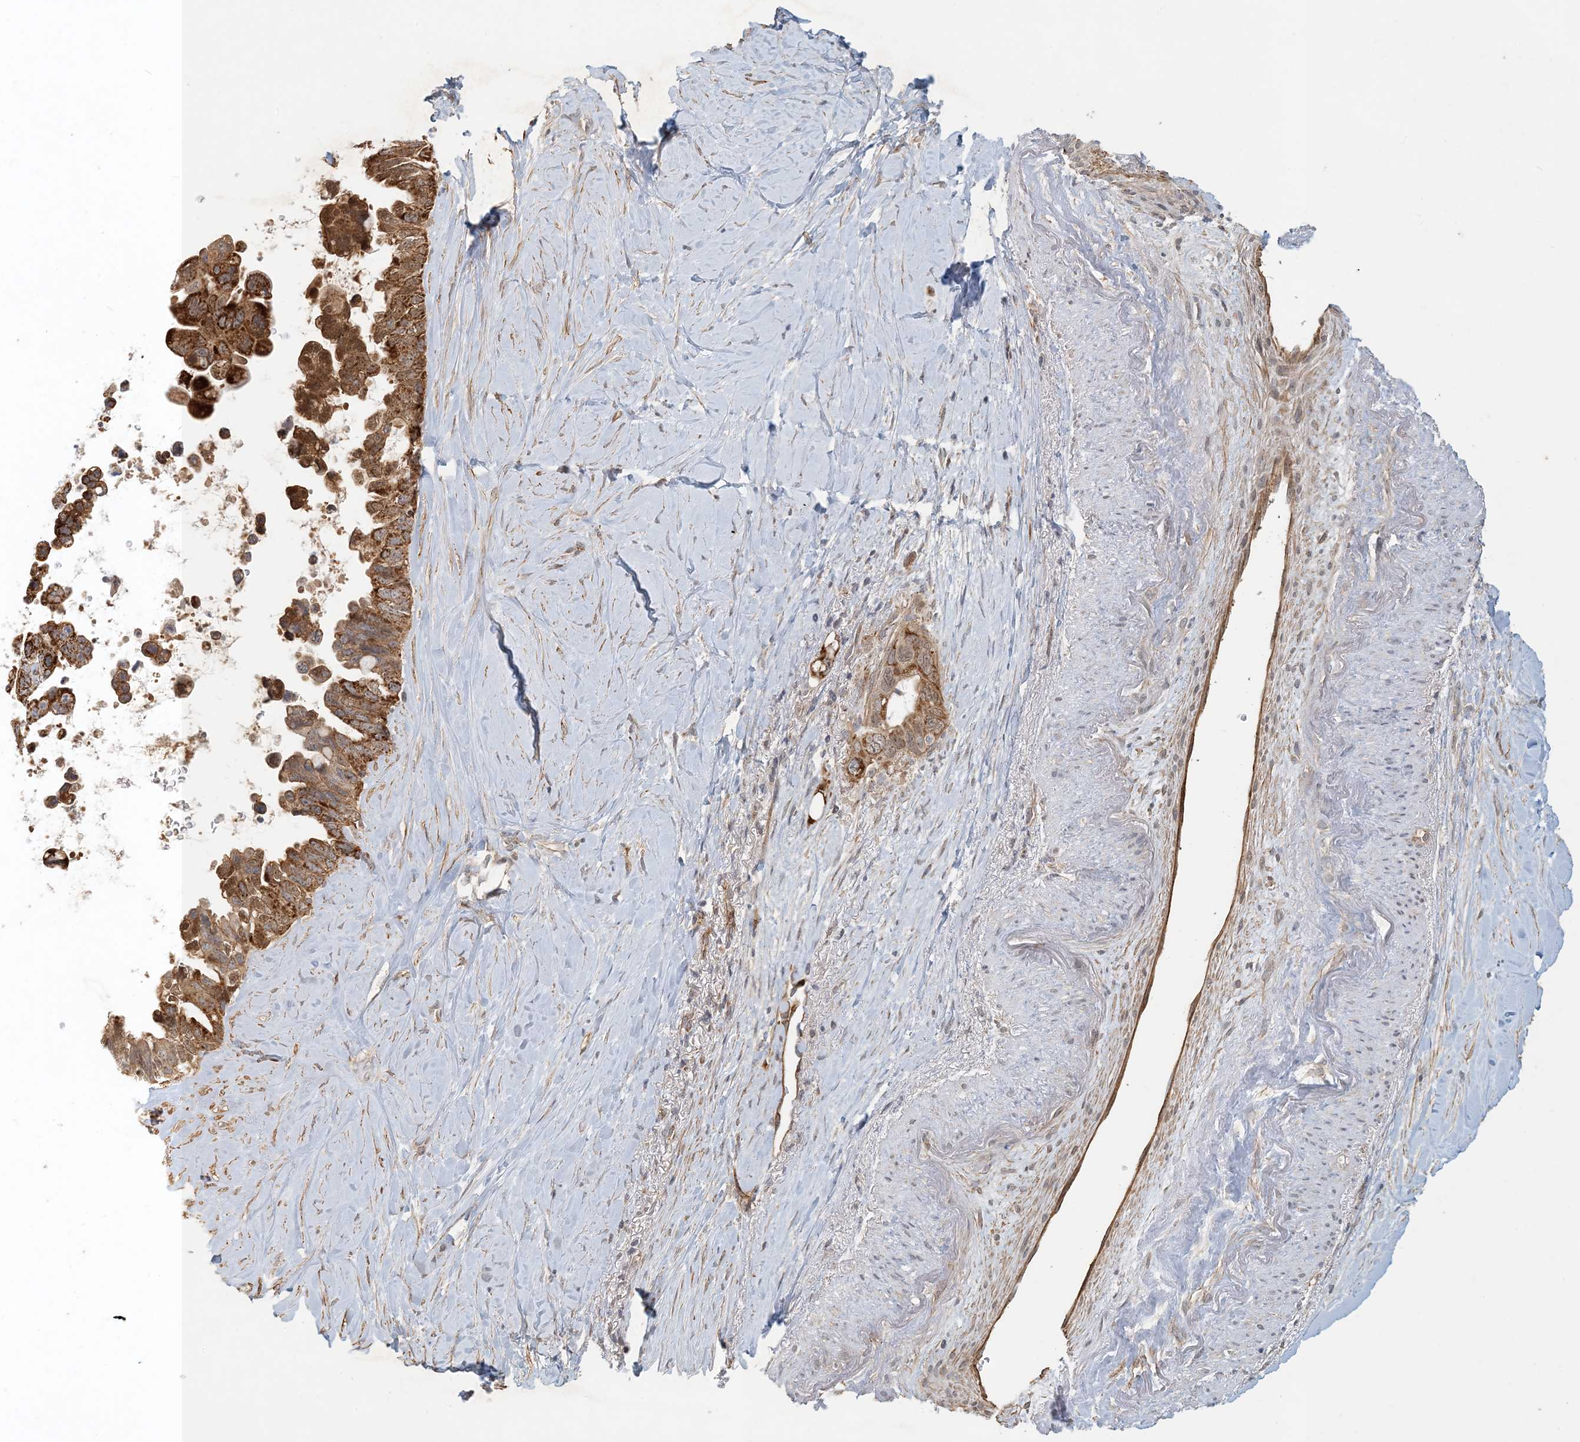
{"staining": {"intensity": "strong", "quantity": ">75%", "location": "cytoplasmic/membranous"}, "tissue": "pancreatic cancer", "cell_type": "Tumor cells", "image_type": "cancer", "snomed": [{"axis": "morphology", "description": "Adenocarcinoma, NOS"}, {"axis": "topography", "description": "Pancreas"}], "caption": "Pancreatic cancer (adenocarcinoma) tissue displays strong cytoplasmic/membranous positivity in about >75% of tumor cells, visualized by immunohistochemistry.", "gene": "ZBTB3", "patient": {"sex": "female", "age": 72}}